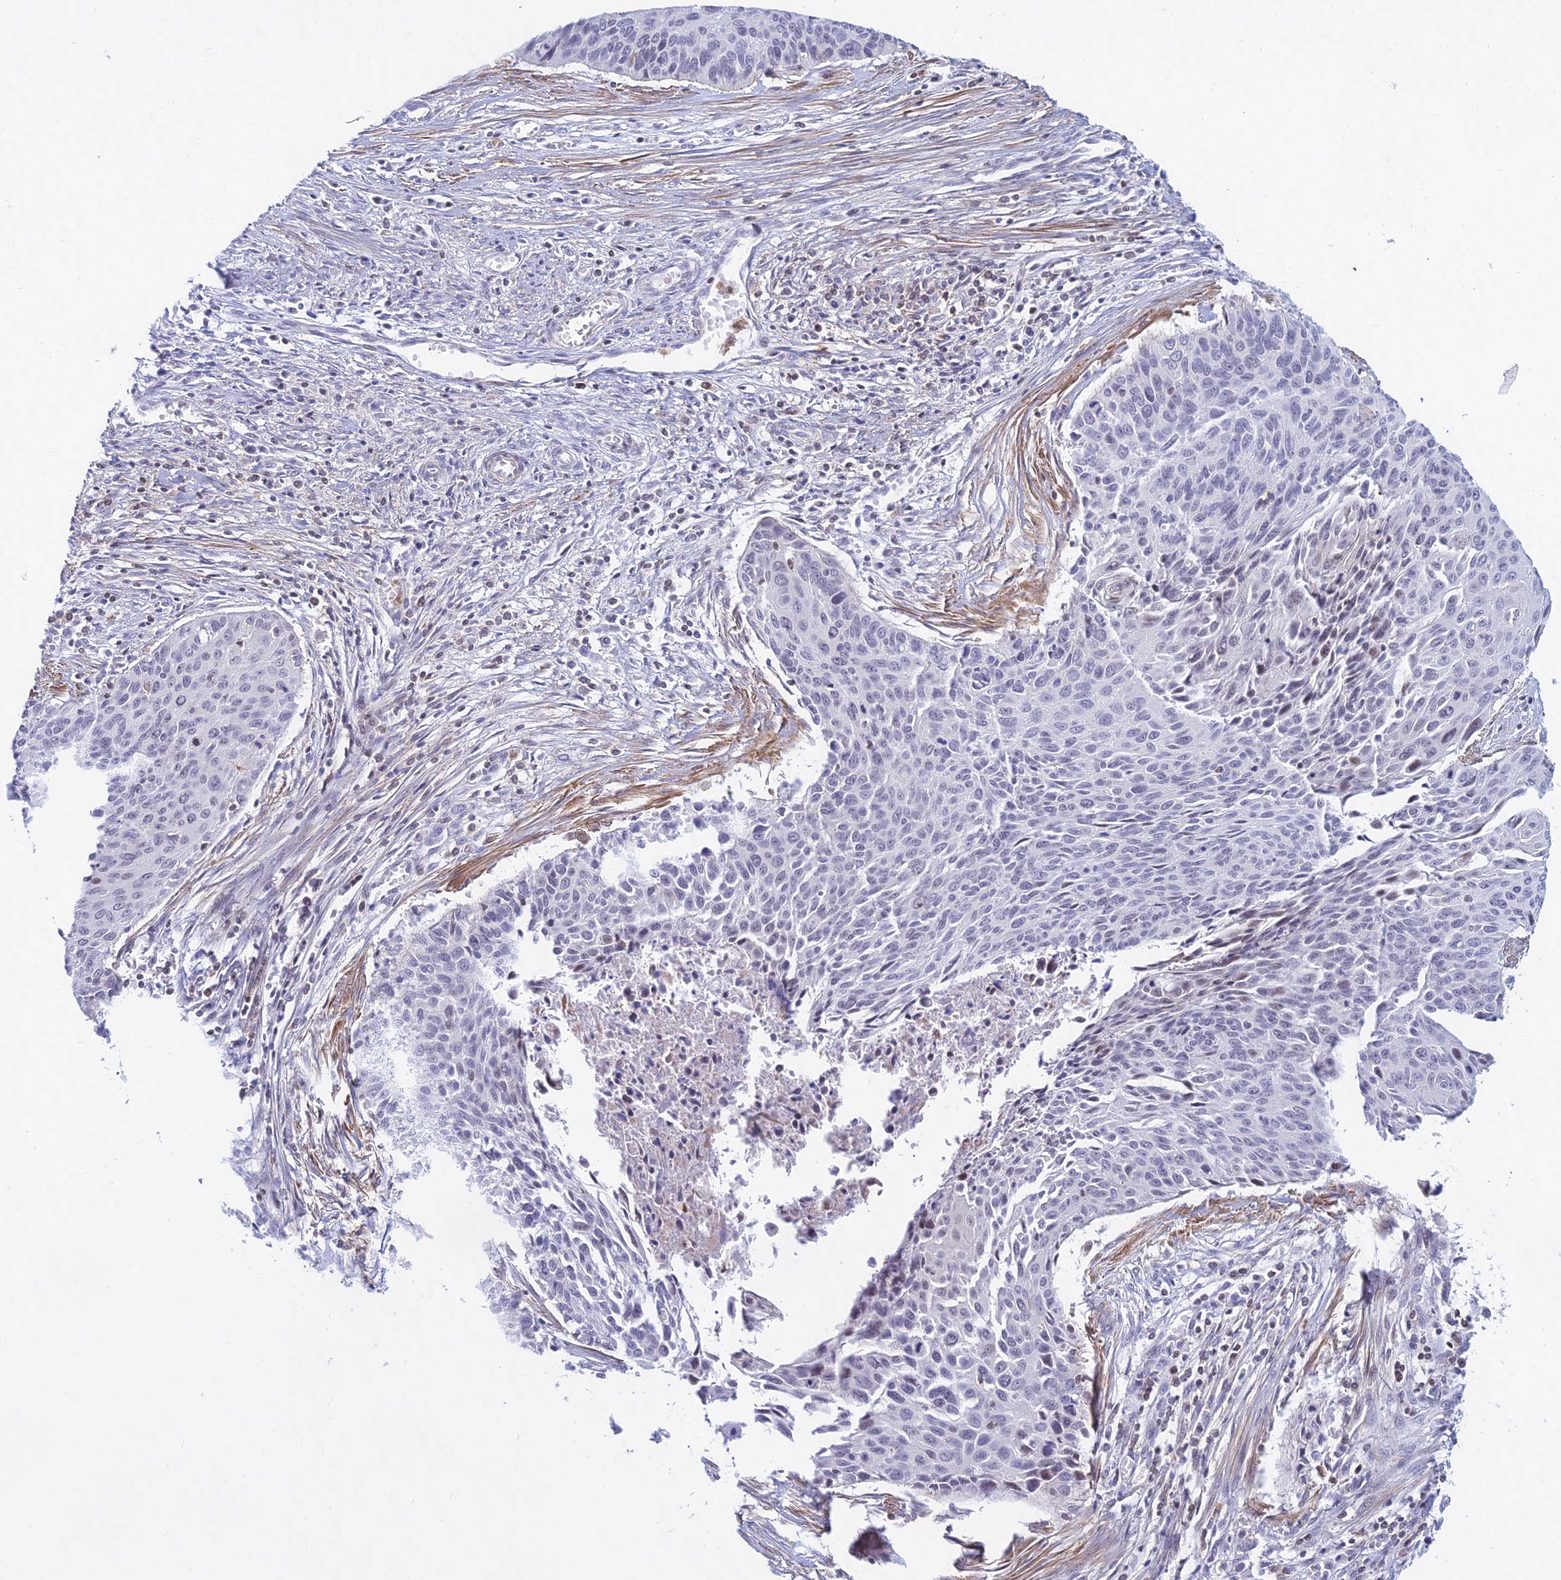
{"staining": {"intensity": "negative", "quantity": "none", "location": "none"}, "tissue": "cervical cancer", "cell_type": "Tumor cells", "image_type": "cancer", "snomed": [{"axis": "morphology", "description": "Squamous cell carcinoma, NOS"}, {"axis": "topography", "description": "Cervix"}], "caption": "Tumor cells show no significant expression in cervical cancer.", "gene": "KRR1", "patient": {"sex": "female", "age": 55}}